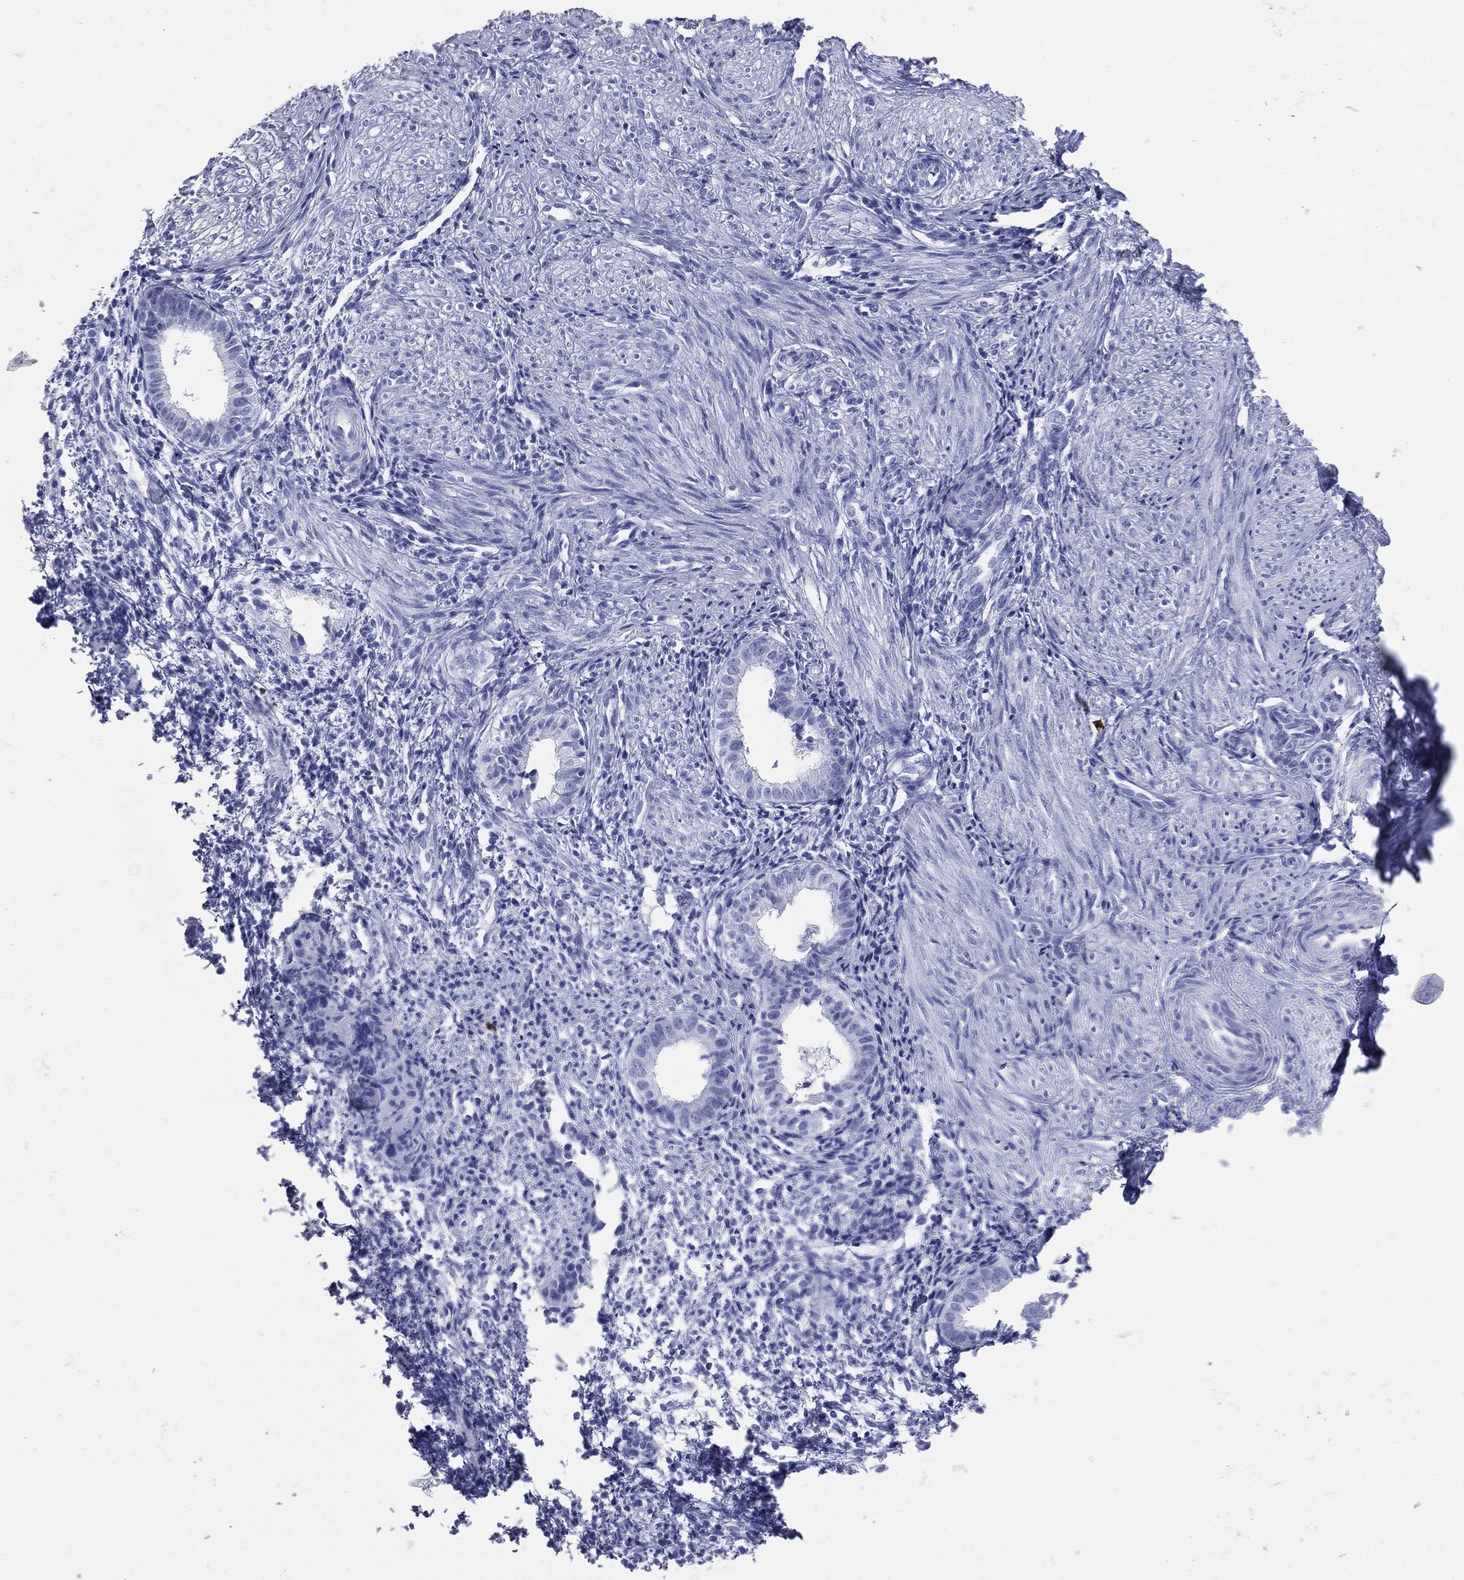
{"staining": {"intensity": "negative", "quantity": "none", "location": "none"}, "tissue": "endometrium", "cell_type": "Cells in endometrial stroma", "image_type": "normal", "snomed": [{"axis": "morphology", "description": "Normal tissue, NOS"}, {"axis": "topography", "description": "Endometrium"}], "caption": "IHC histopathology image of unremarkable endometrium: endometrium stained with DAB demonstrates no significant protein positivity in cells in endometrial stroma.", "gene": "PGLYRP1", "patient": {"sex": "female", "age": 47}}